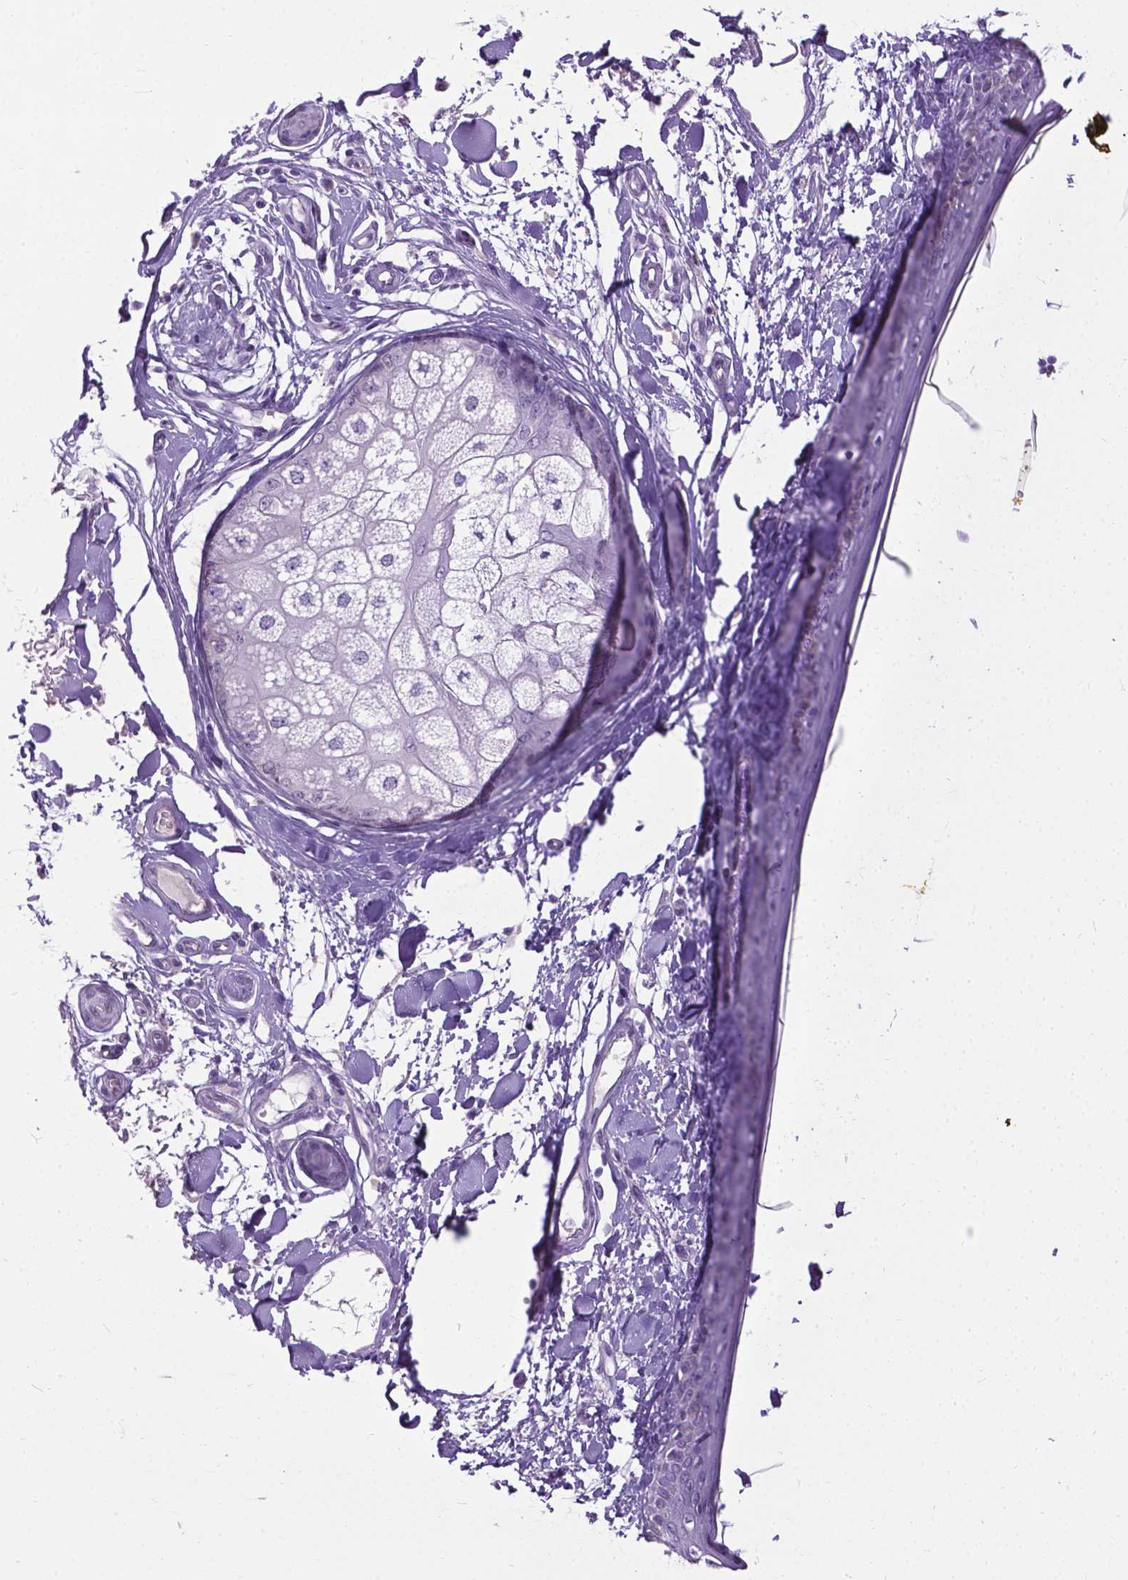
{"staining": {"intensity": "negative", "quantity": "none", "location": "none"}, "tissue": "skin", "cell_type": "Fibroblasts", "image_type": "normal", "snomed": [{"axis": "morphology", "description": "Normal tissue, NOS"}, {"axis": "topography", "description": "Skin"}], "caption": "Immunohistochemistry photomicrograph of benign human skin stained for a protein (brown), which reveals no staining in fibroblasts.", "gene": "PROB1", "patient": {"sex": "male", "age": 76}}